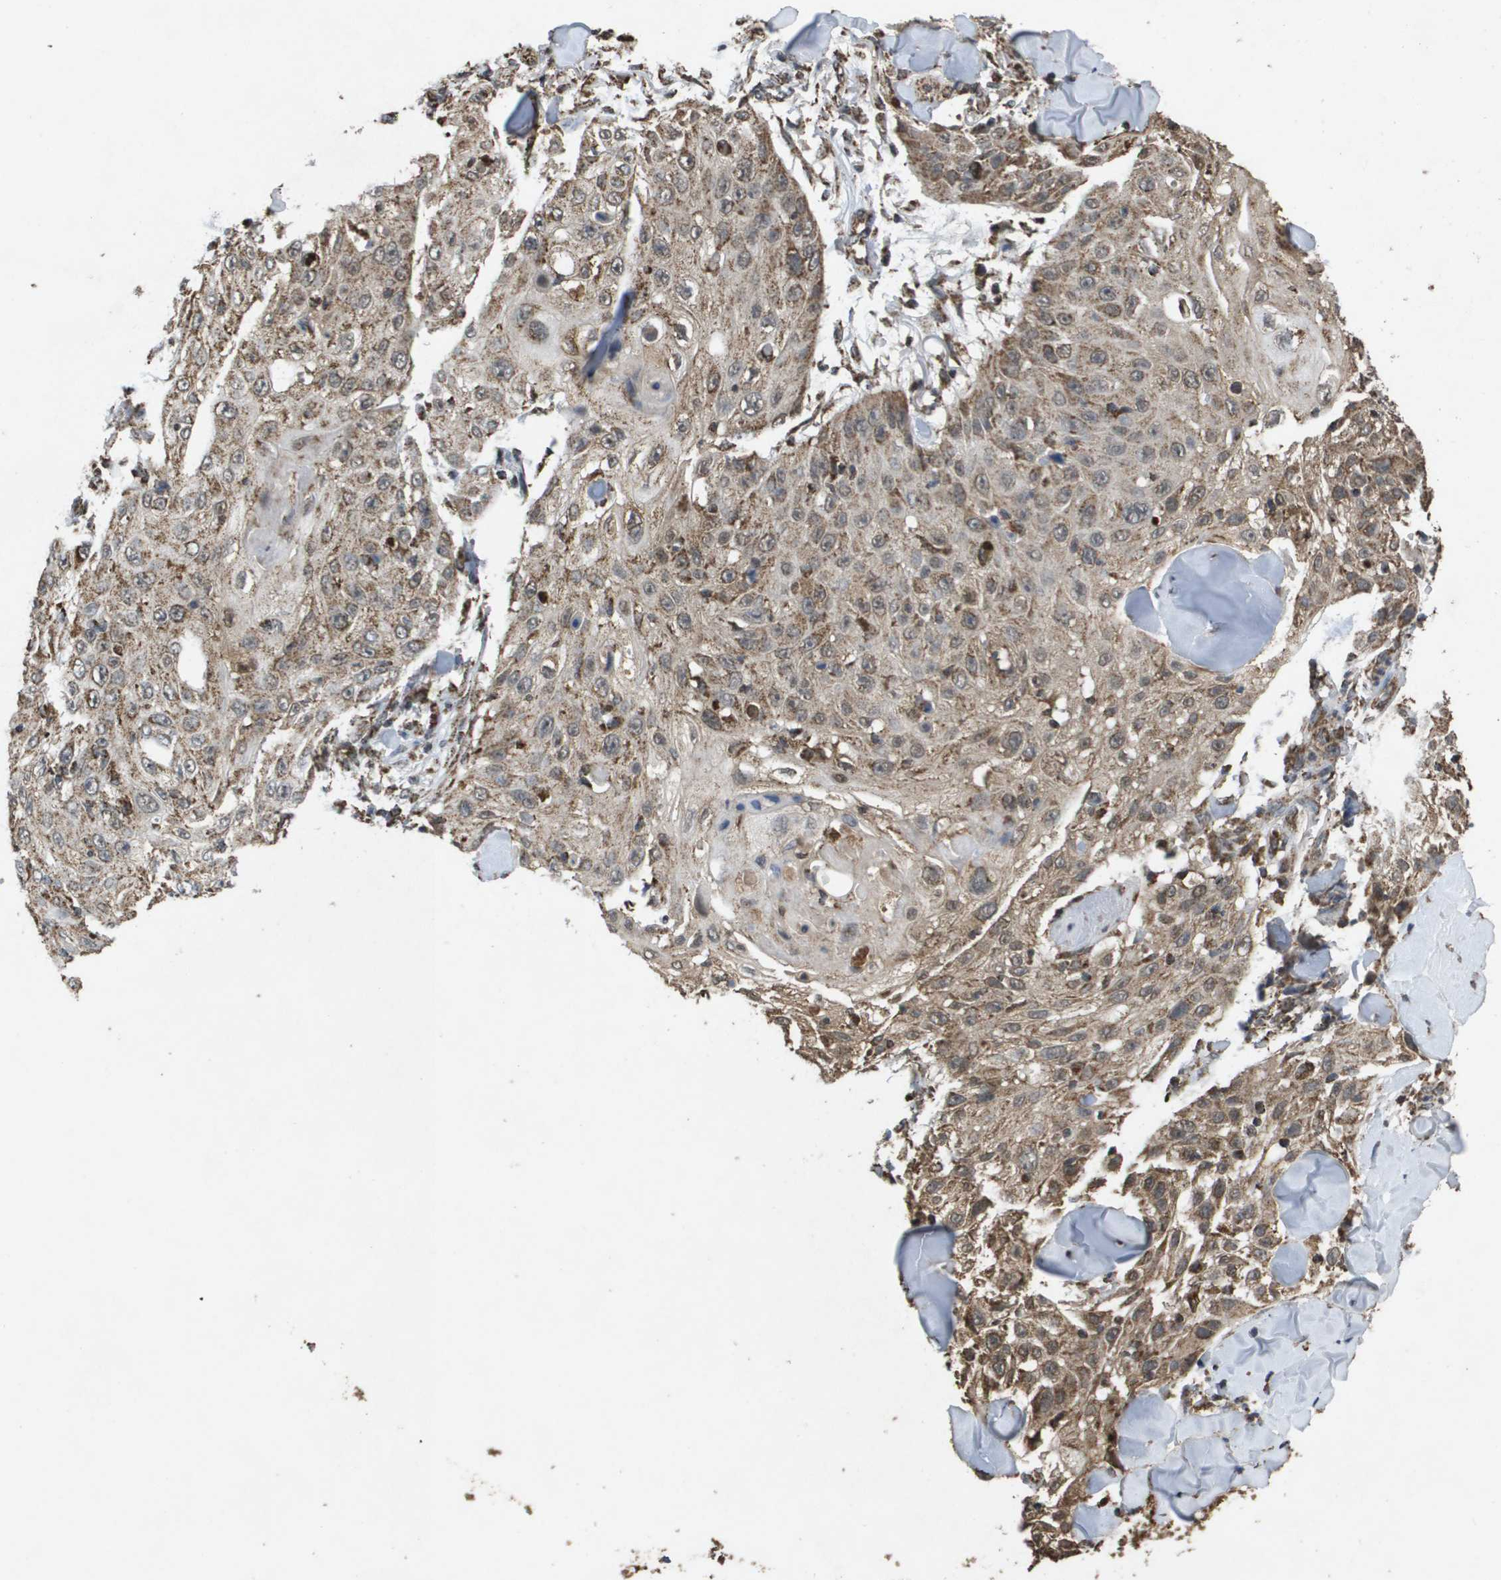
{"staining": {"intensity": "moderate", "quantity": ">75%", "location": "cytoplasmic/membranous"}, "tissue": "skin cancer", "cell_type": "Tumor cells", "image_type": "cancer", "snomed": [{"axis": "morphology", "description": "Squamous cell carcinoma, NOS"}, {"axis": "topography", "description": "Skin"}], "caption": "Brown immunohistochemical staining in human skin cancer (squamous cell carcinoma) reveals moderate cytoplasmic/membranous staining in approximately >75% of tumor cells.", "gene": "HSPE1", "patient": {"sex": "male", "age": 86}}